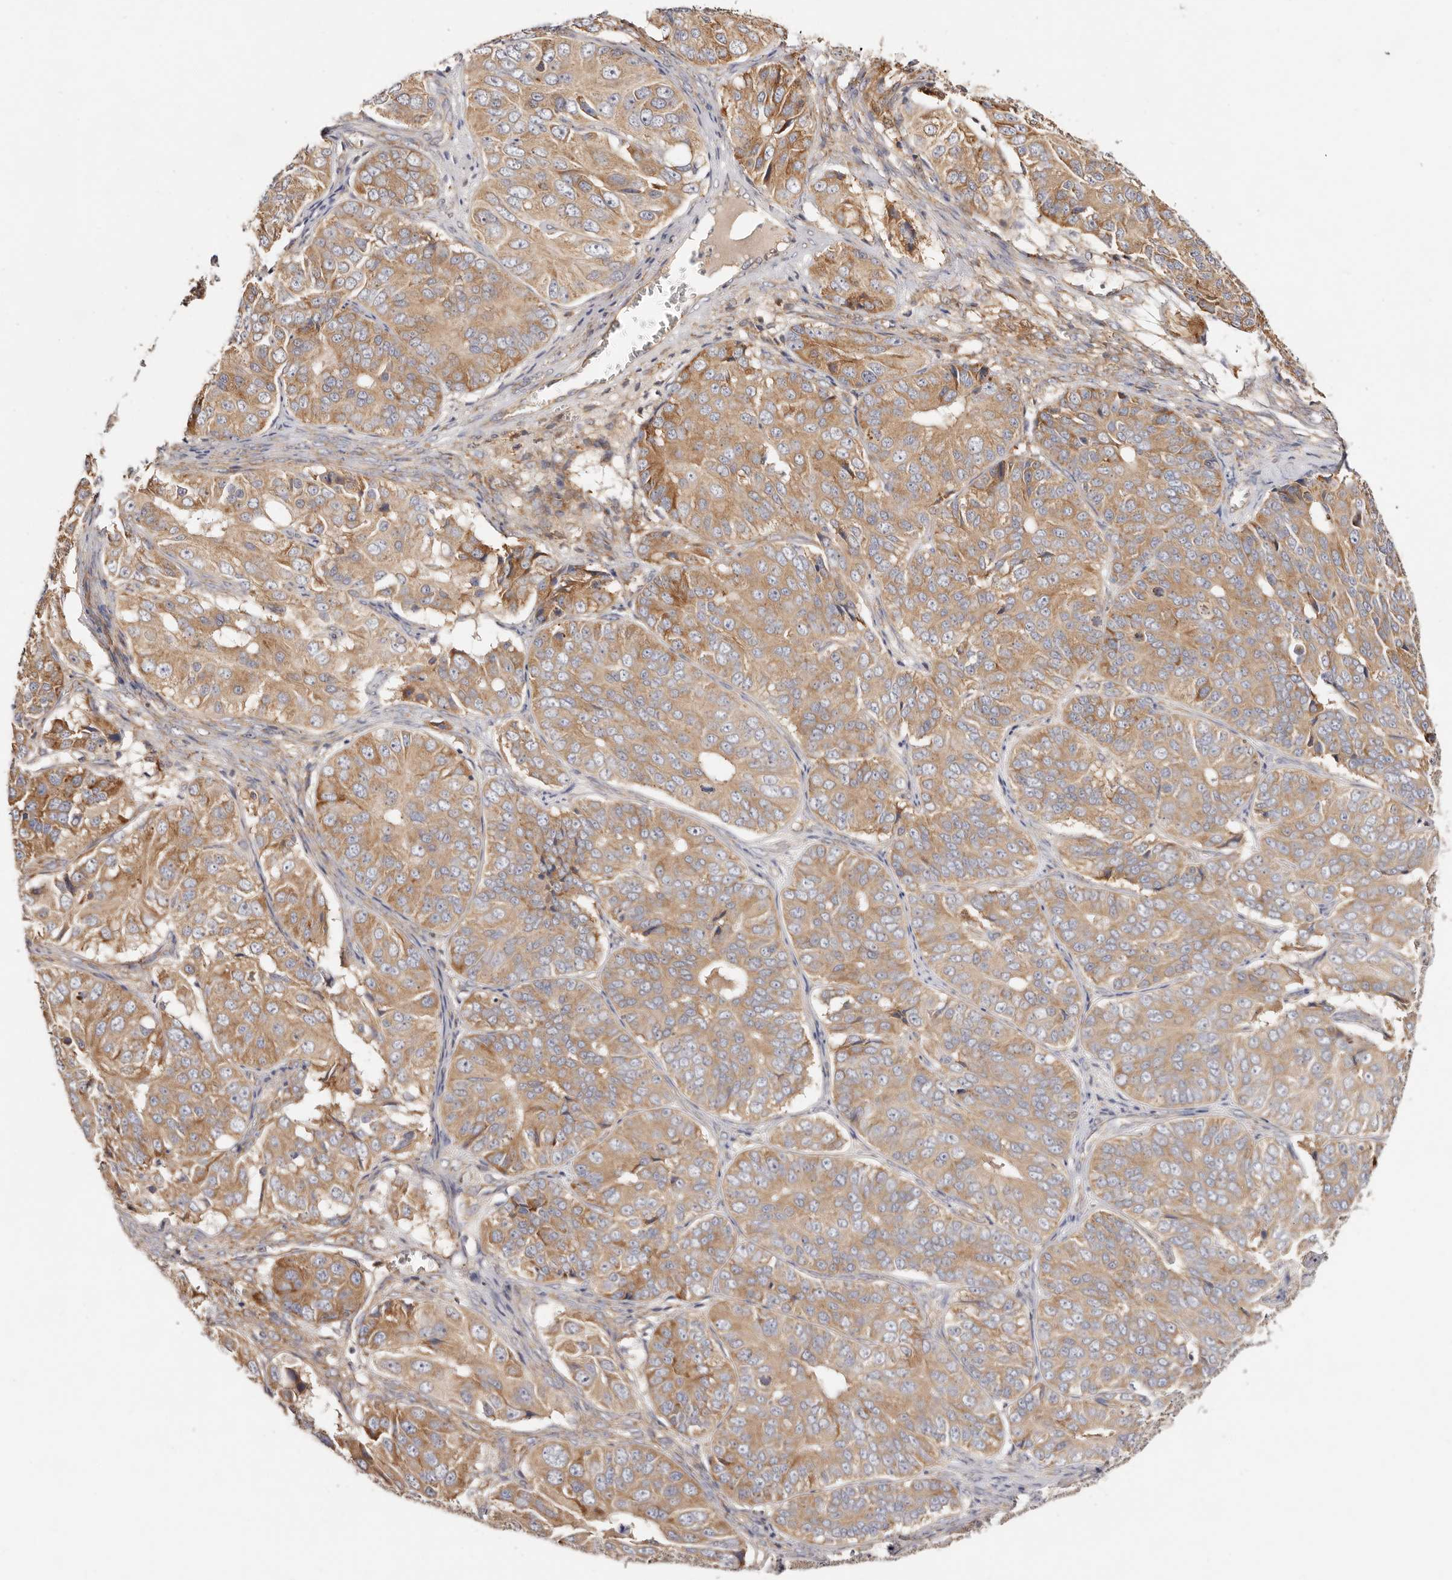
{"staining": {"intensity": "moderate", "quantity": ">75%", "location": "cytoplasmic/membranous"}, "tissue": "ovarian cancer", "cell_type": "Tumor cells", "image_type": "cancer", "snomed": [{"axis": "morphology", "description": "Carcinoma, endometroid"}, {"axis": "topography", "description": "Ovary"}], "caption": "Ovarian cancer (endometroid carcinoma) was stained to show a protein in brown. There is medium levels of moderate cytoplasmic/membranous staining in approximately >75% of tumor cells.", "gene": "GNA13", "patient": {"sex": "female", "age": 51}}